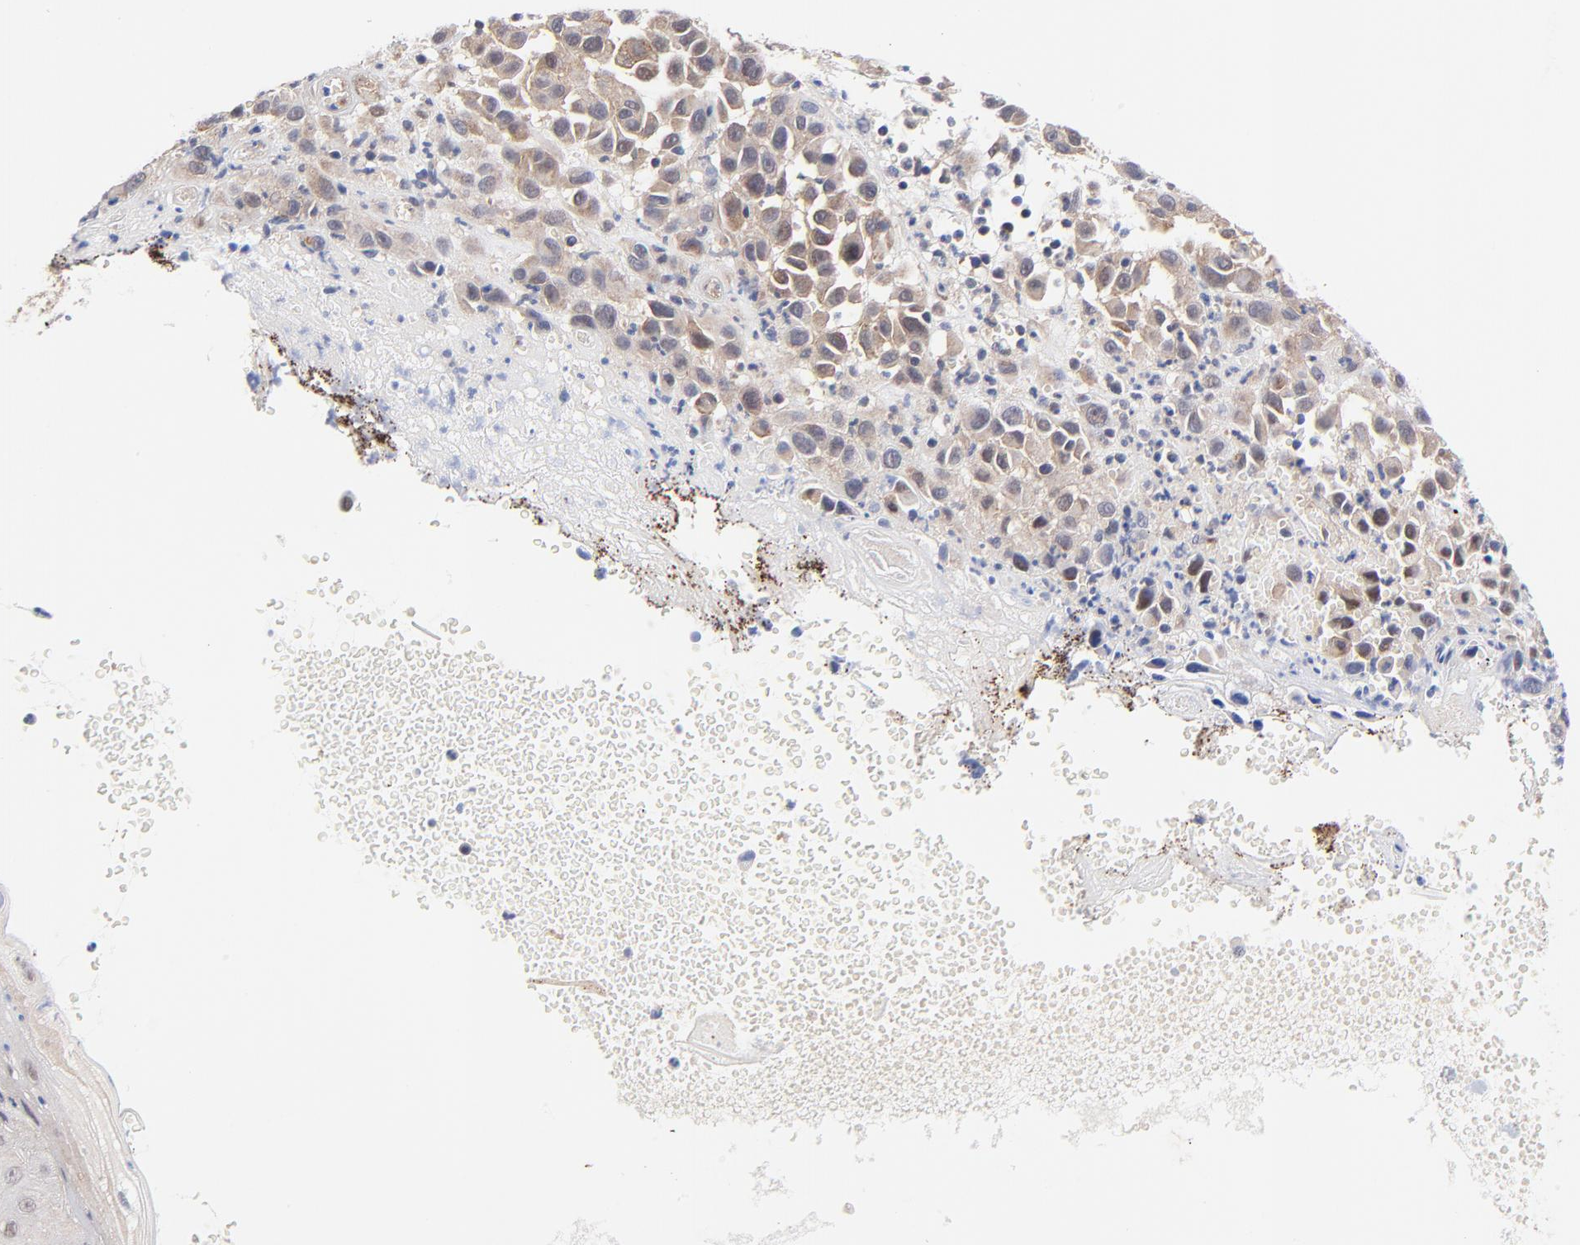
{"staining": {"intensity": "moderate", "quantity": ">75%", "location": "cytoplasmic/membranous"}, "tissue": "melanoma", "cell_type": "Tumor cells", "image_type": "cancer", "snomed": [{"axis": "morphology", "description": "Malignant melanoma, NOS"}, {"axis": "topography", "description": "Skin"}], "caption": "Malignant melanoma was stained to show a protein in brown. There is medium levels of moderate cytoplasmic/membranous expression in about >75% of tumor cells.", "gene": "TXNL1", "patient": {"sex": "female", "age": 21}}